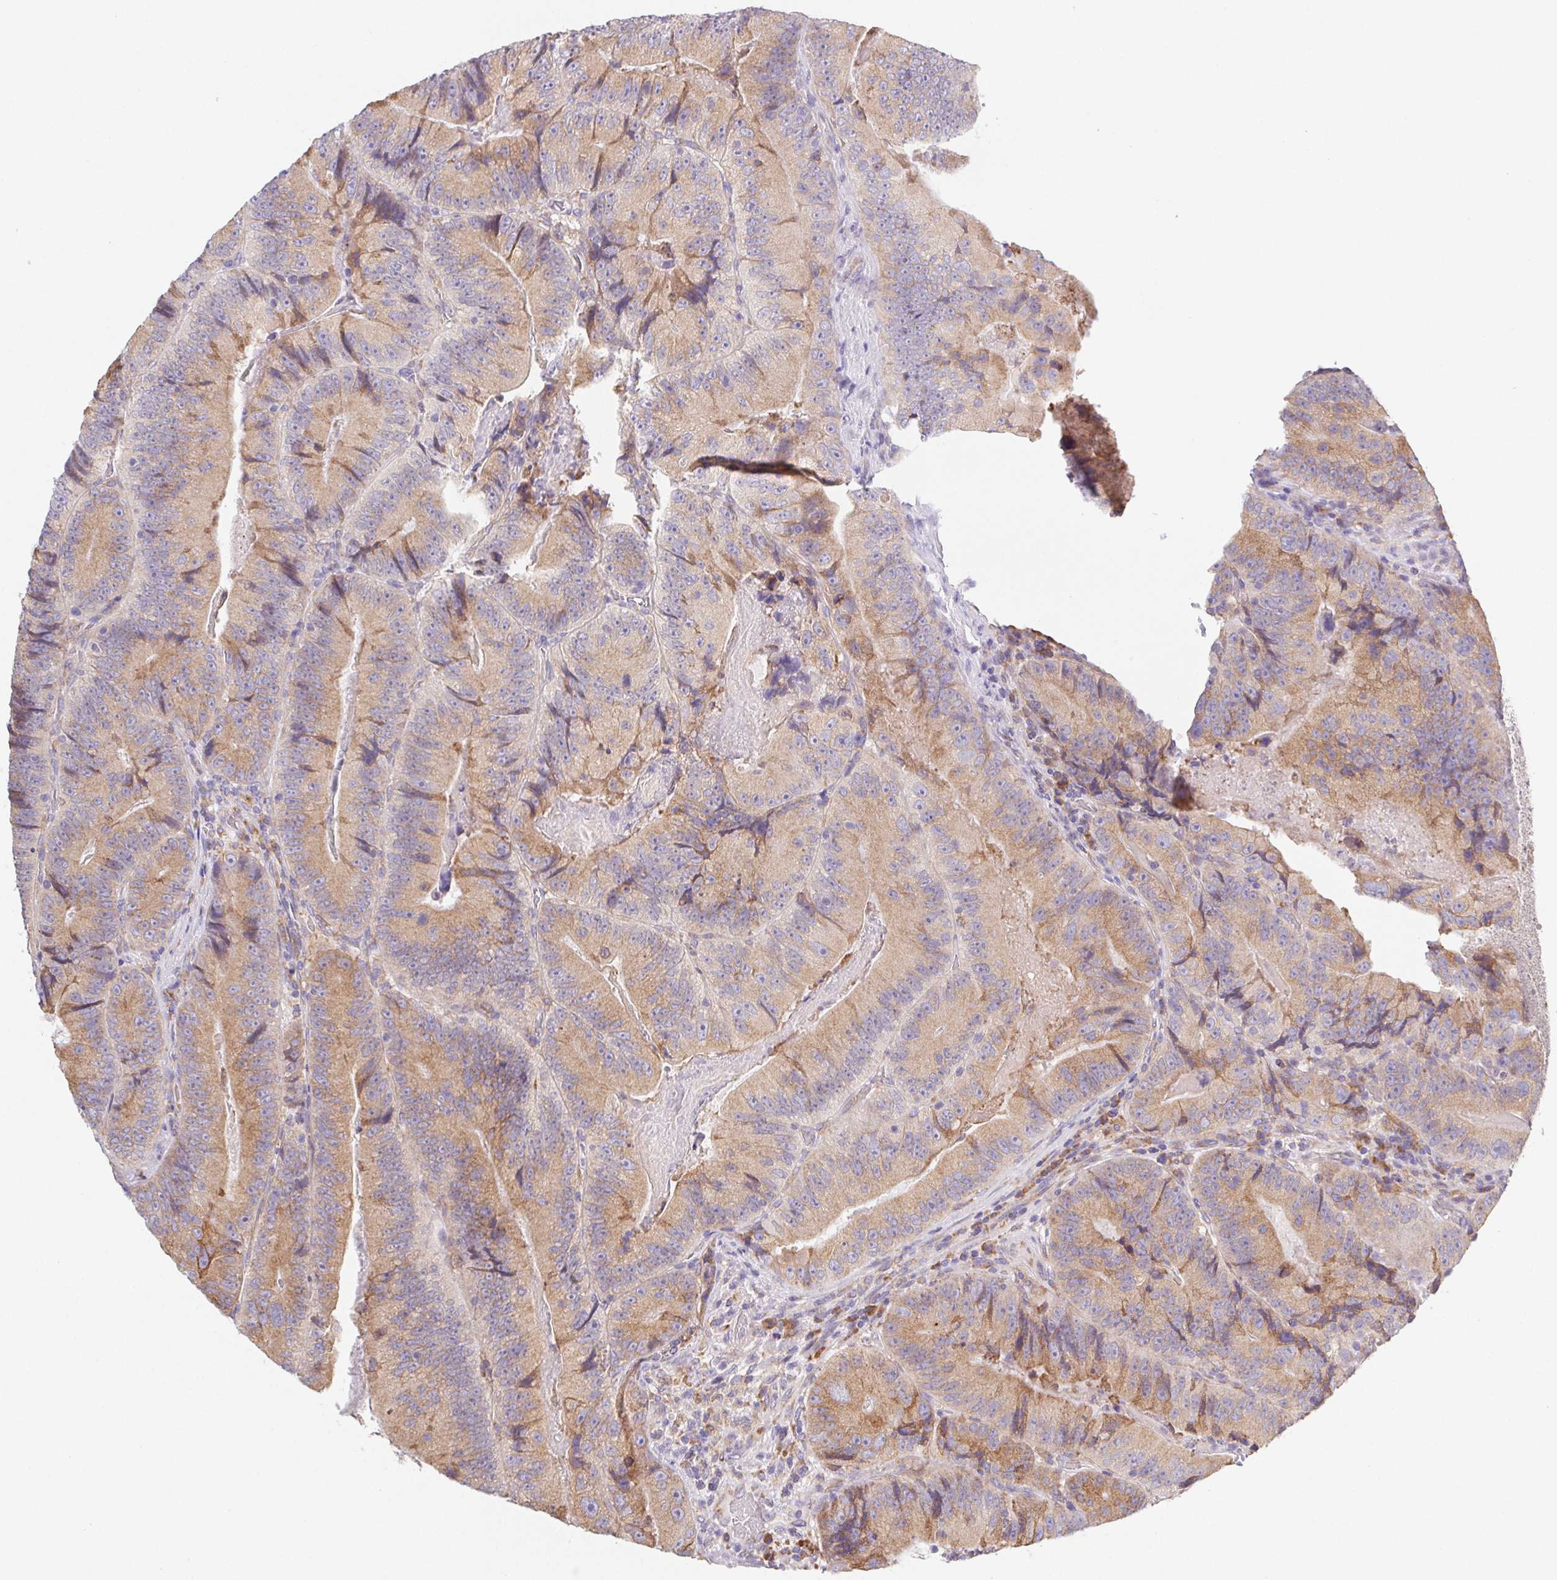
{"staining": {"intensity": "moderate", "quantity": ">75%", "location": "cytoplasmic/membranous"}, "tissue": "colorectal cancer", "cell_type": "Tumor cells", "image_type": "cancer", "snomed": [{"axis": "morphology", "description": "Adenocarcinoma, NOS"}, {"axis": "topography", "description": "Colon"}], "caption": "A brown stain labels moderate cytoplasmic/membranous positivity of a protein in human colorectal cancer (adenocarcinoma) tumor cells.", "gene": "ADAM8", "patient": {"sex": "female", "age": 86}}